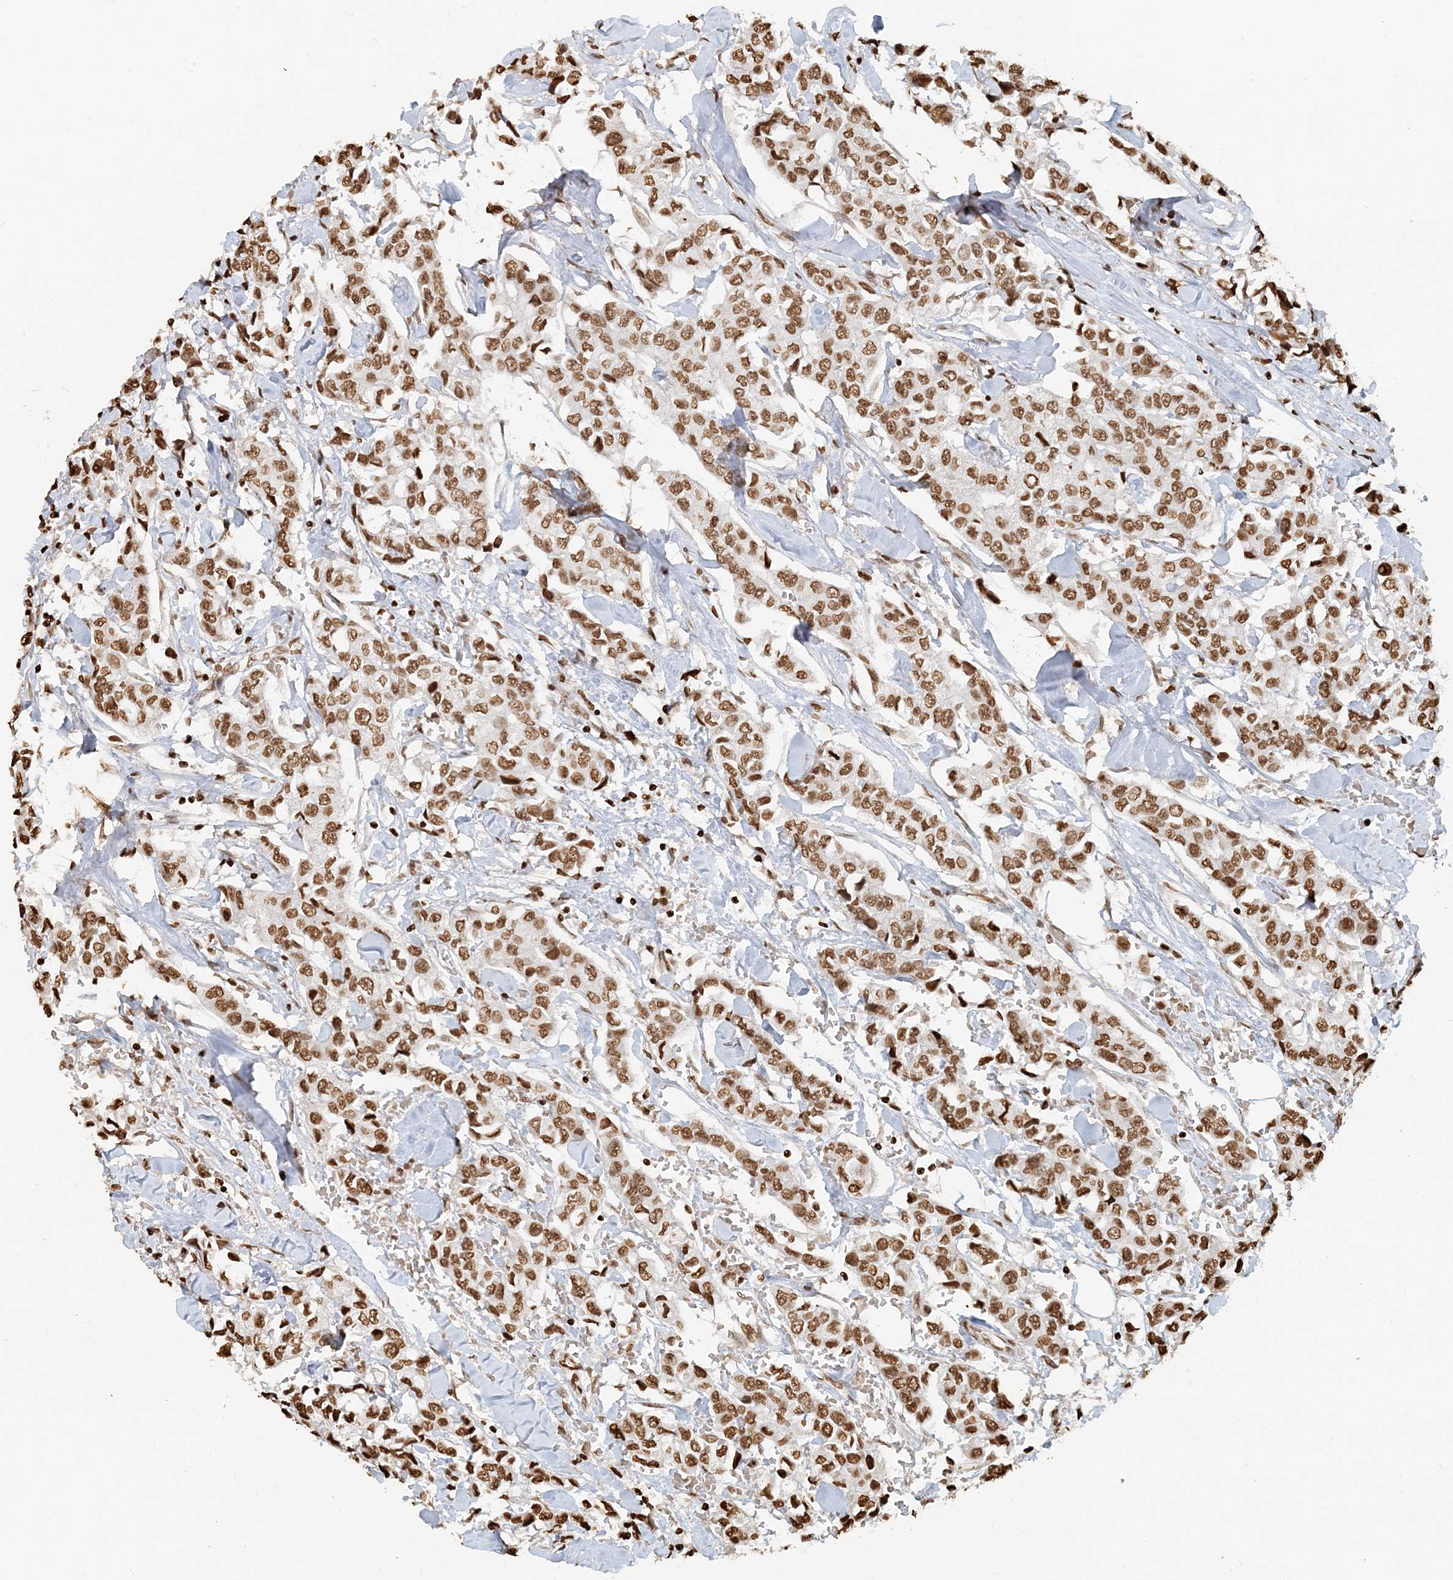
{"staining": {"intensity": "moderate", "quantity": ">75%", "location": "nuclear"}, "tissue": "breast cancer", "cell_type": "Tumor cells", "image_type": "cancer", "snomed": [{"axis": "morphology", "description": "Duct carcinoma"}, {"axis": "topography", "description": "Breast"}], "caption": "Human breast invasive ductal carcinoma stained with a protein marker displays moderate staining in tumor cells.", "gene": "H3-3B", "patient": {"sex": "female", "age": 80}}